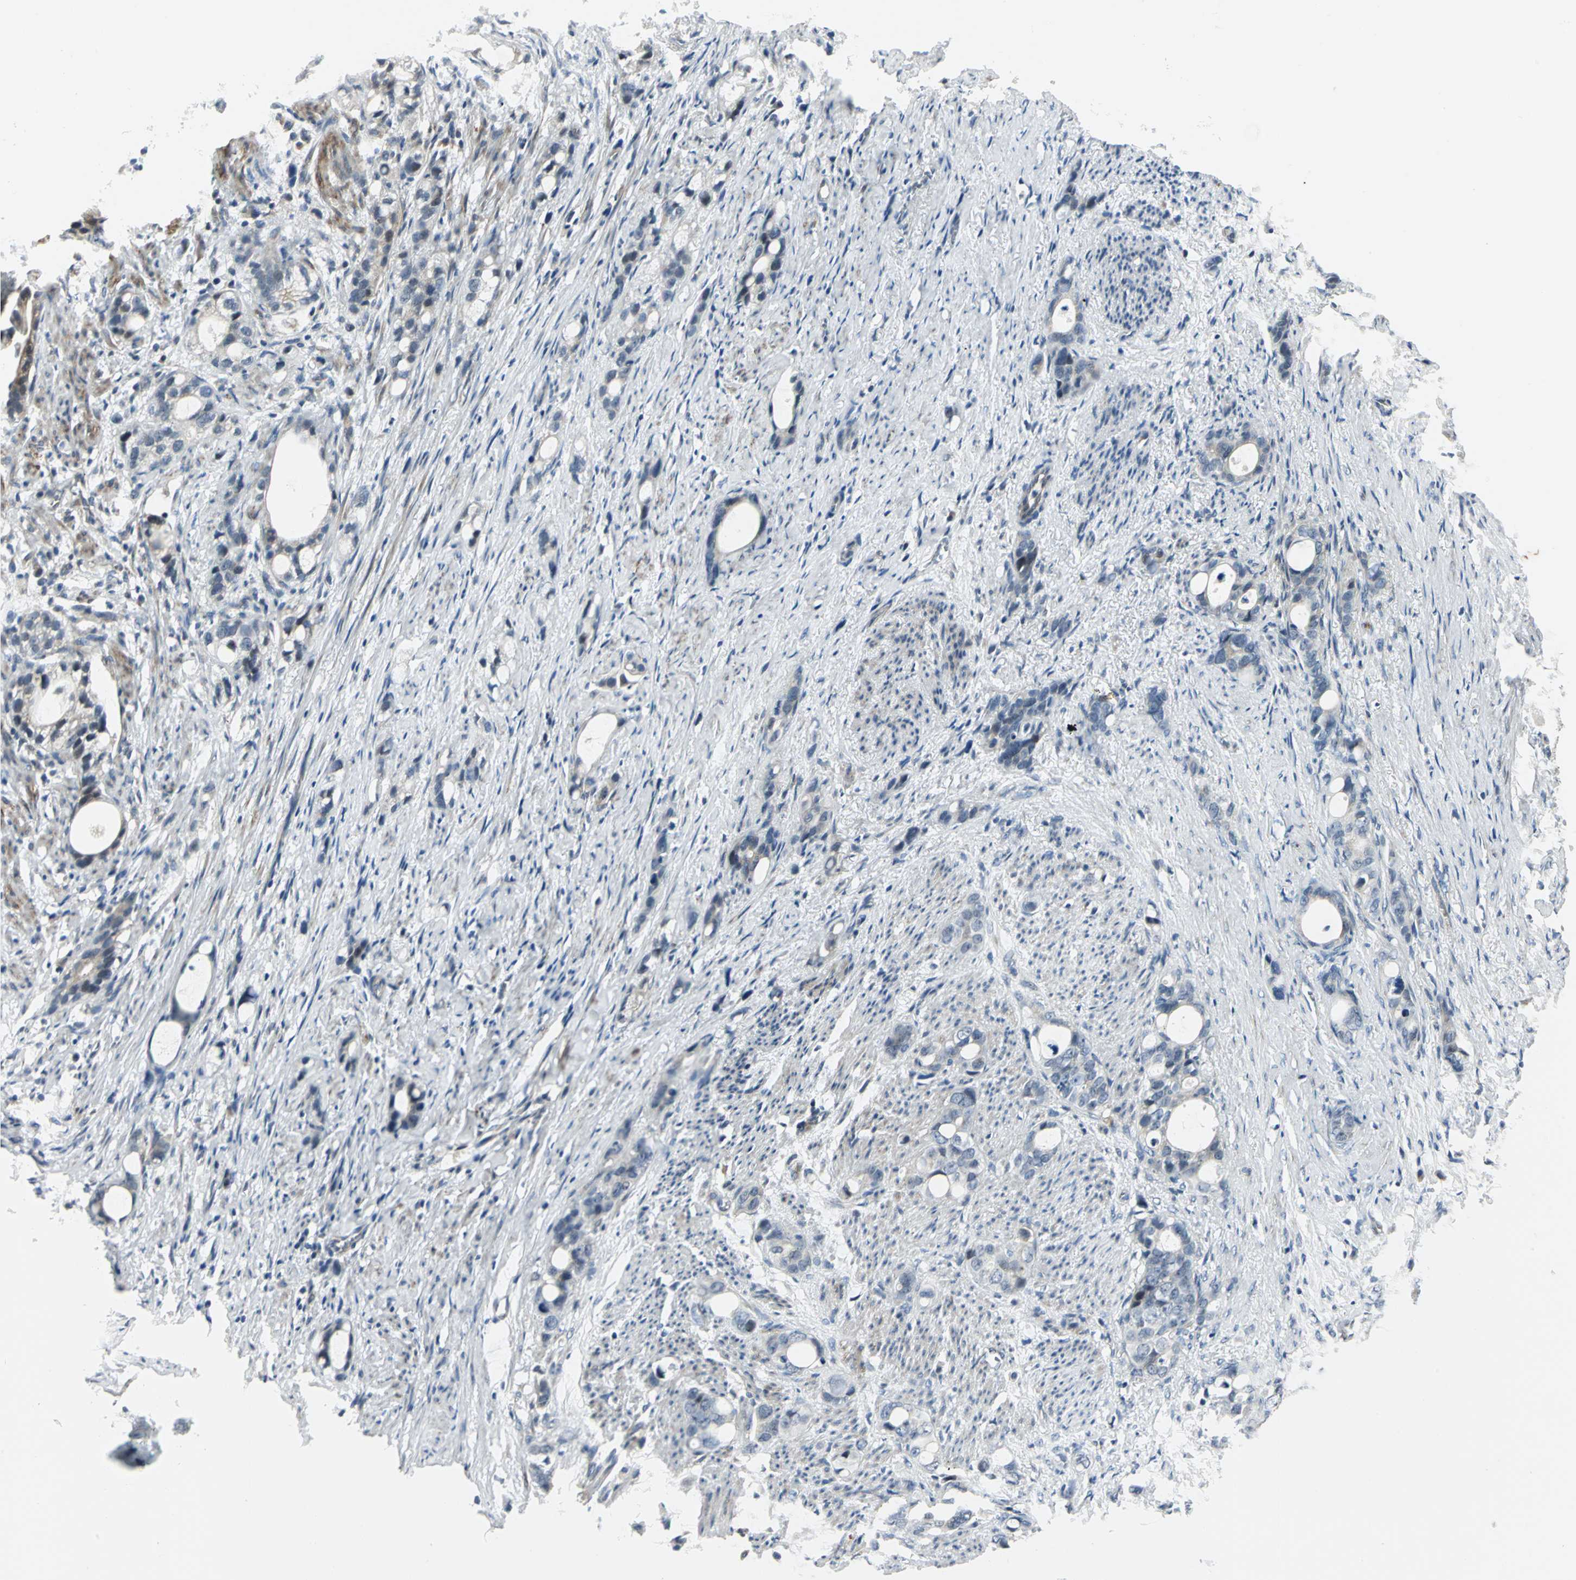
{"staining": {"intensity": "weak", "quantity": "<25%", "location": "cytoplasmic/membranous"}, "tissue": "stomach cancer", "cell_type": "Tumor cells", "image_type": "cancer", "snomed": [{"axis": "morphology", "description": "Adenocarcinoma, NOS"}, {"axis": "topography", "description": "Stomach"}], "caption": "Immunohistochemistry (IHC) image of neoplastic tissue: stomach adenocarcinoma stained with DAB displays no significant protein expression in tumor cells.", "gene": "PLAGL2", "patient": {"sex": "female", "age": 75}}